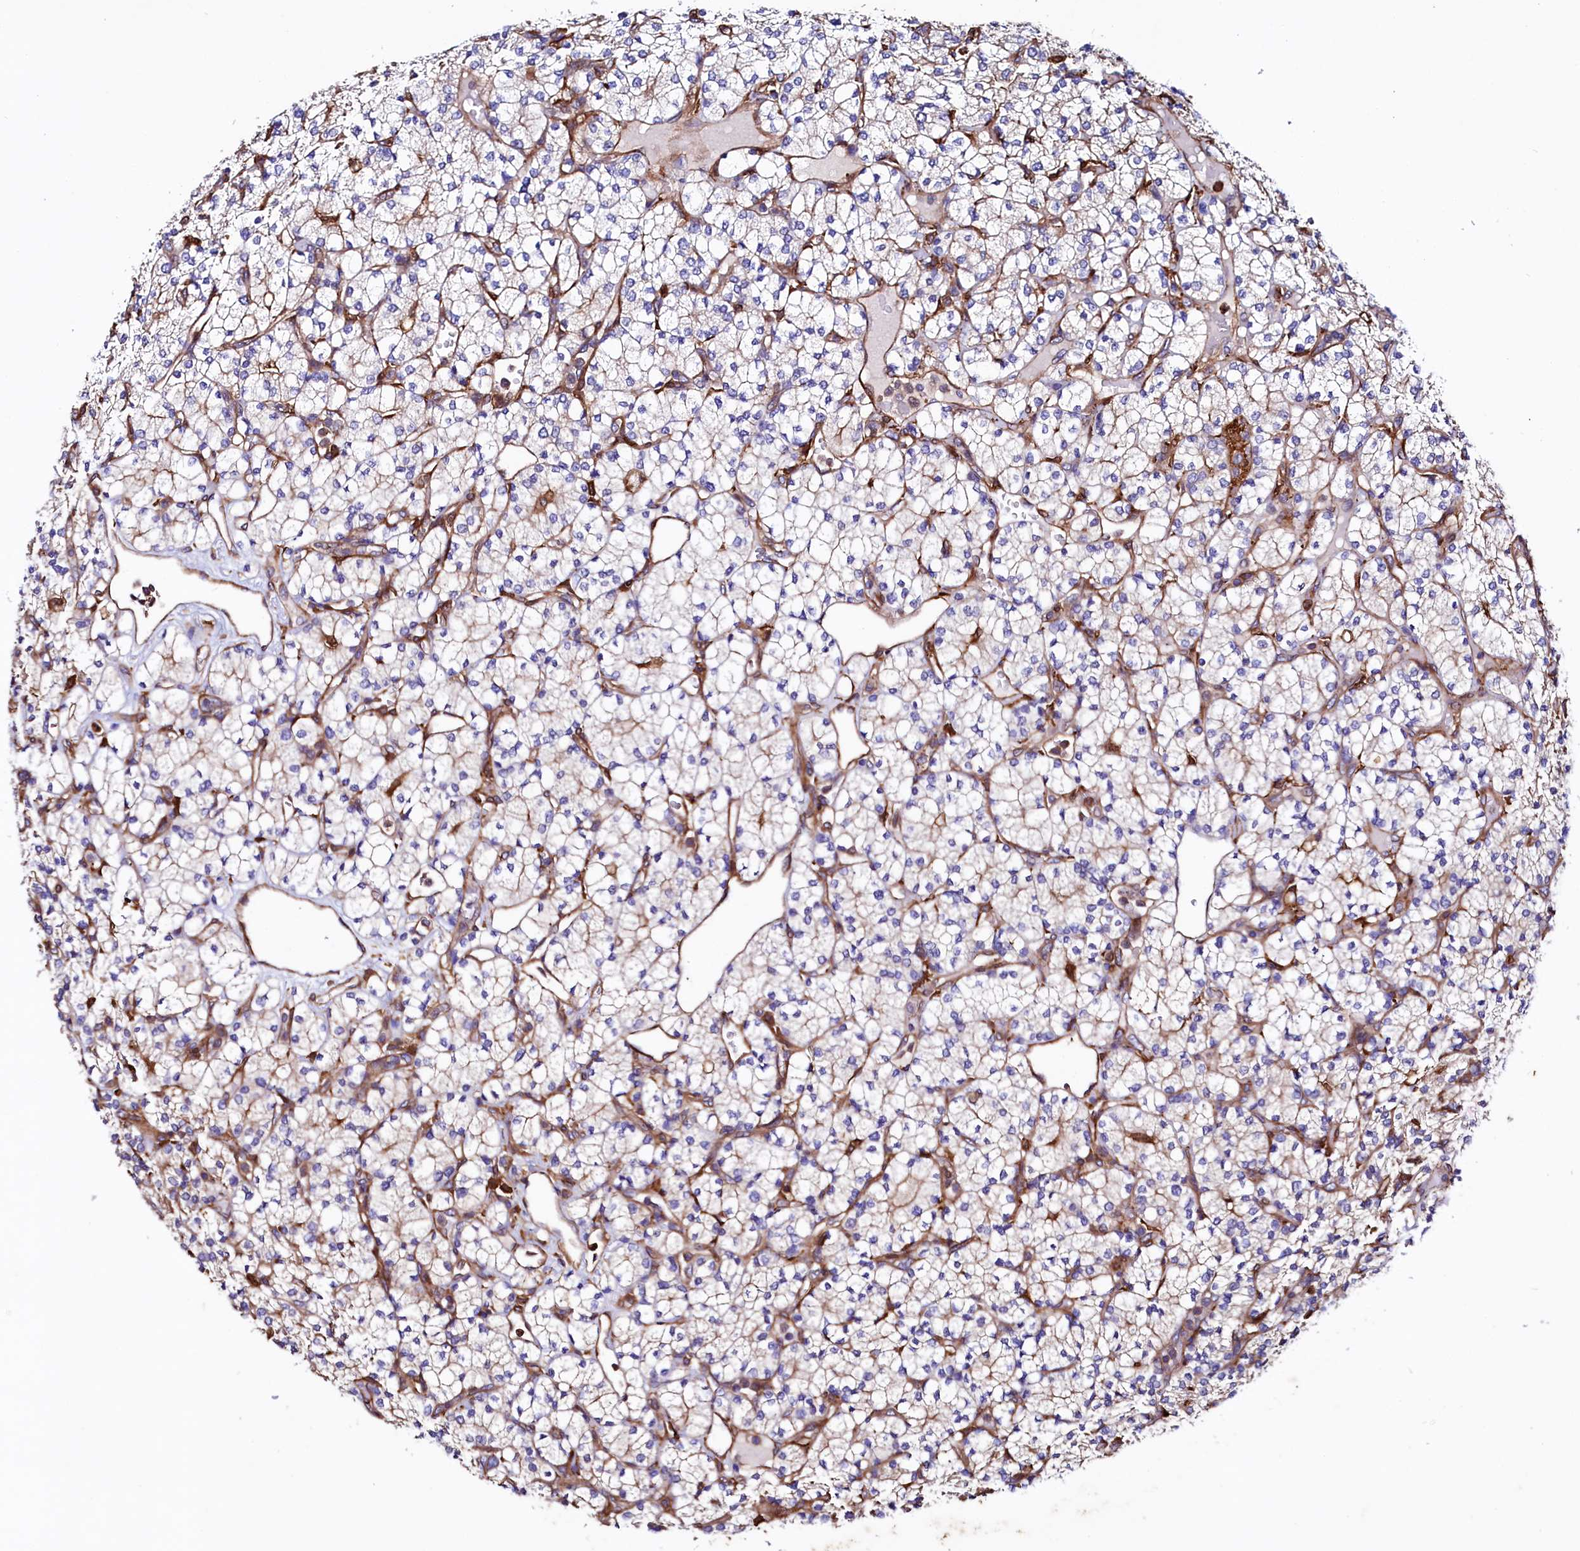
{"staining": {"intensity": "negative", "quantity": "none", "location": "none"}, "tissue": "renal cancer", "cell_type": "Tumor cells", "image_type": "cancer", "snomed": [{"axis": "morphology", "description": "Adenocarcinoma, NOS"}, {"axis": "topography", "description": "Kidney"}], "caption": "Renal cancer (adenocarcinoma) stained for a protein using immunohistochemistry (IHC) displays no expression tumor cells.", "gene": "STAMBPL1", "patient": {"sex": "male", "age": 77}}